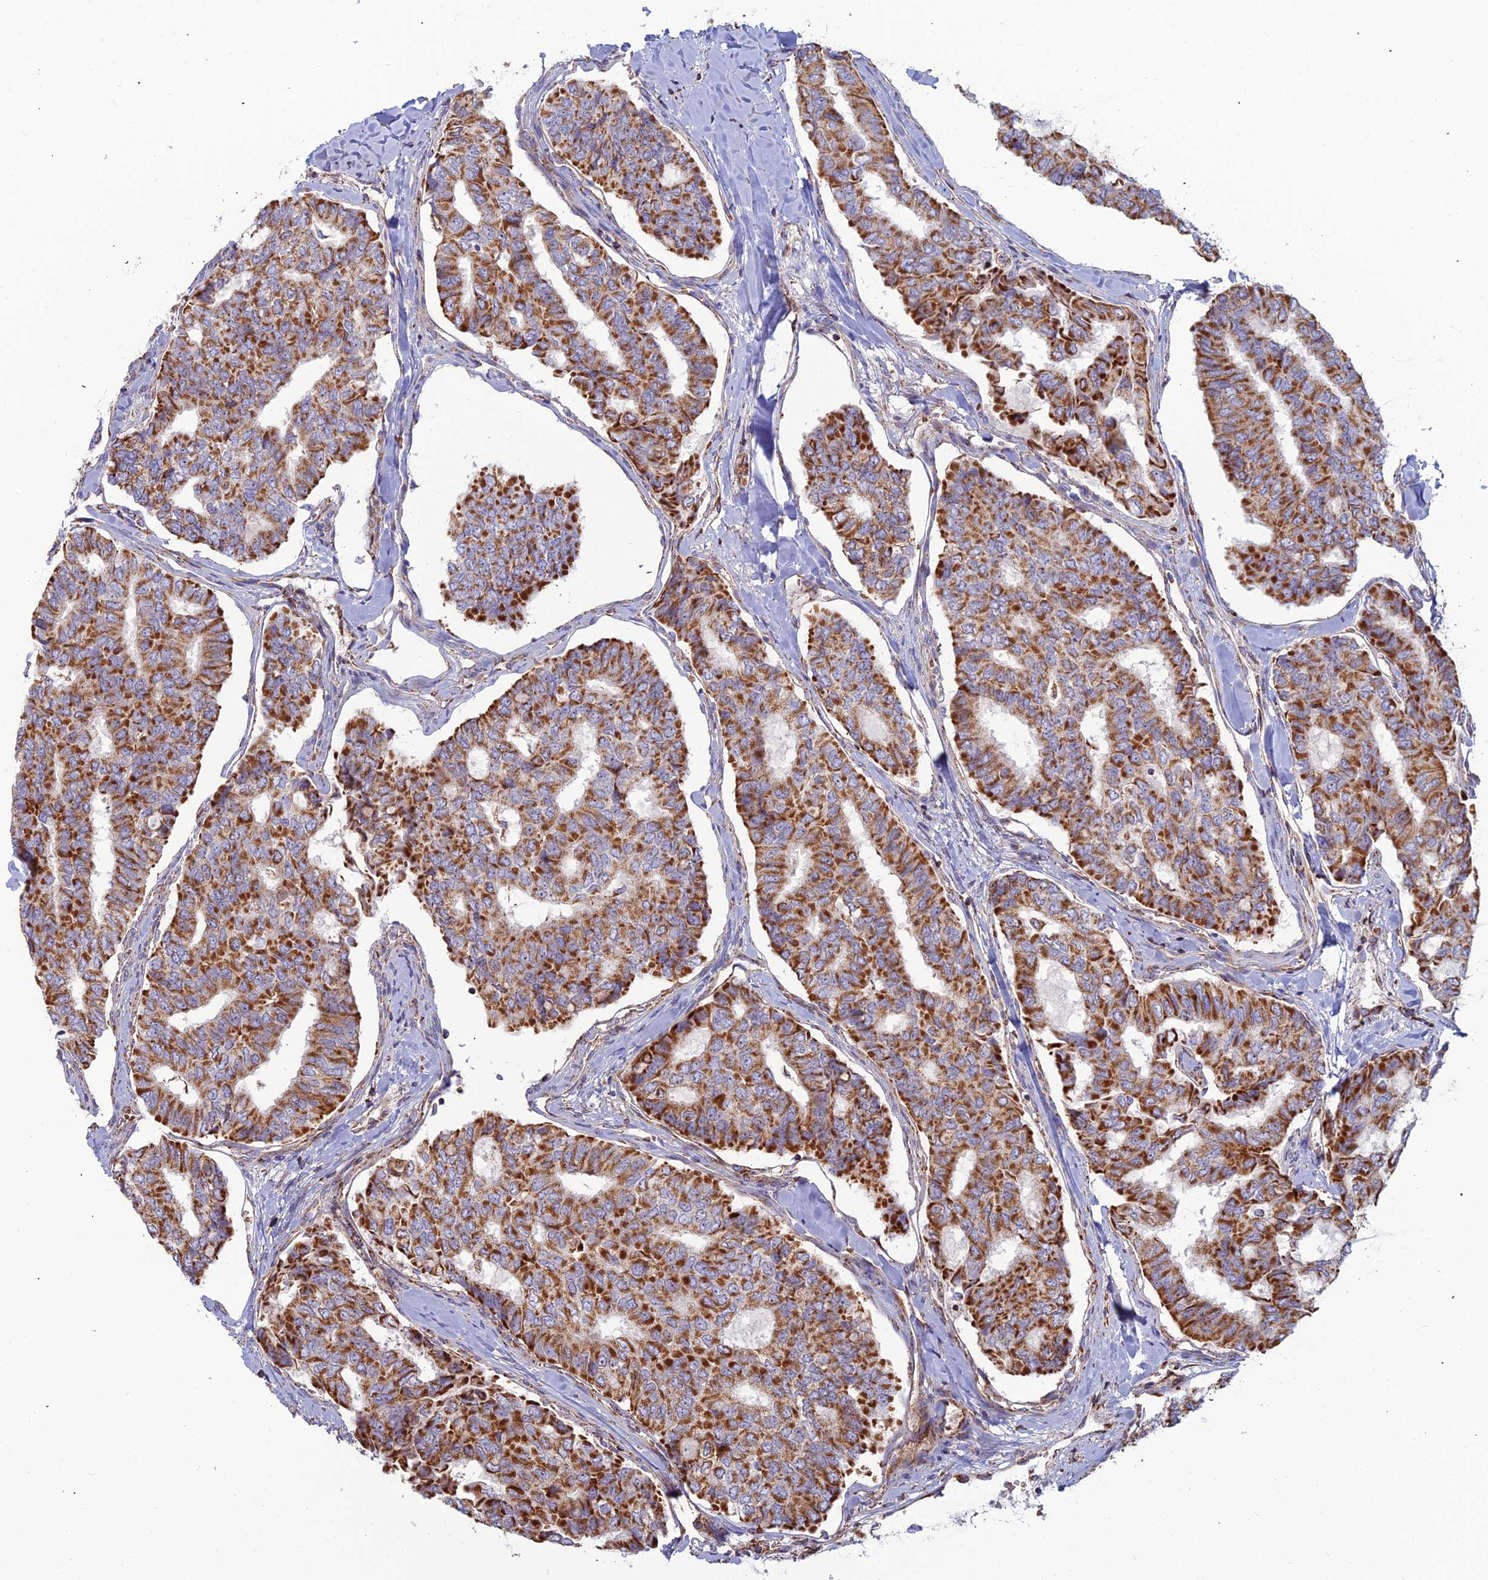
{"staining": {"intensity": "strong", "quantity": ">75%", "location": "cytoplasmic/membranous"}, "tissue": "thyroid cancer", "cell_type": "Tumor cells", "image_type": "cancer", "snomed": [{"axis": "morphology", "description": "Papillary adenocarcinoma, NOS"}, {"axis": "topography", "description": "Thyroid gland"}], "caption": "Papillary adenocarcinoma (thyroid) stained with immunohistochemistry demonstrates strong cytoplasmic/membranous positivity in approximately >75% of tumor cells. The staining was performed using DAB, with brown indicating positive protein expression. Nuclei are stained blue with hematoxylin.", "gene": "SLC35F4", "patient": {"sex": "female", "age": 35}}